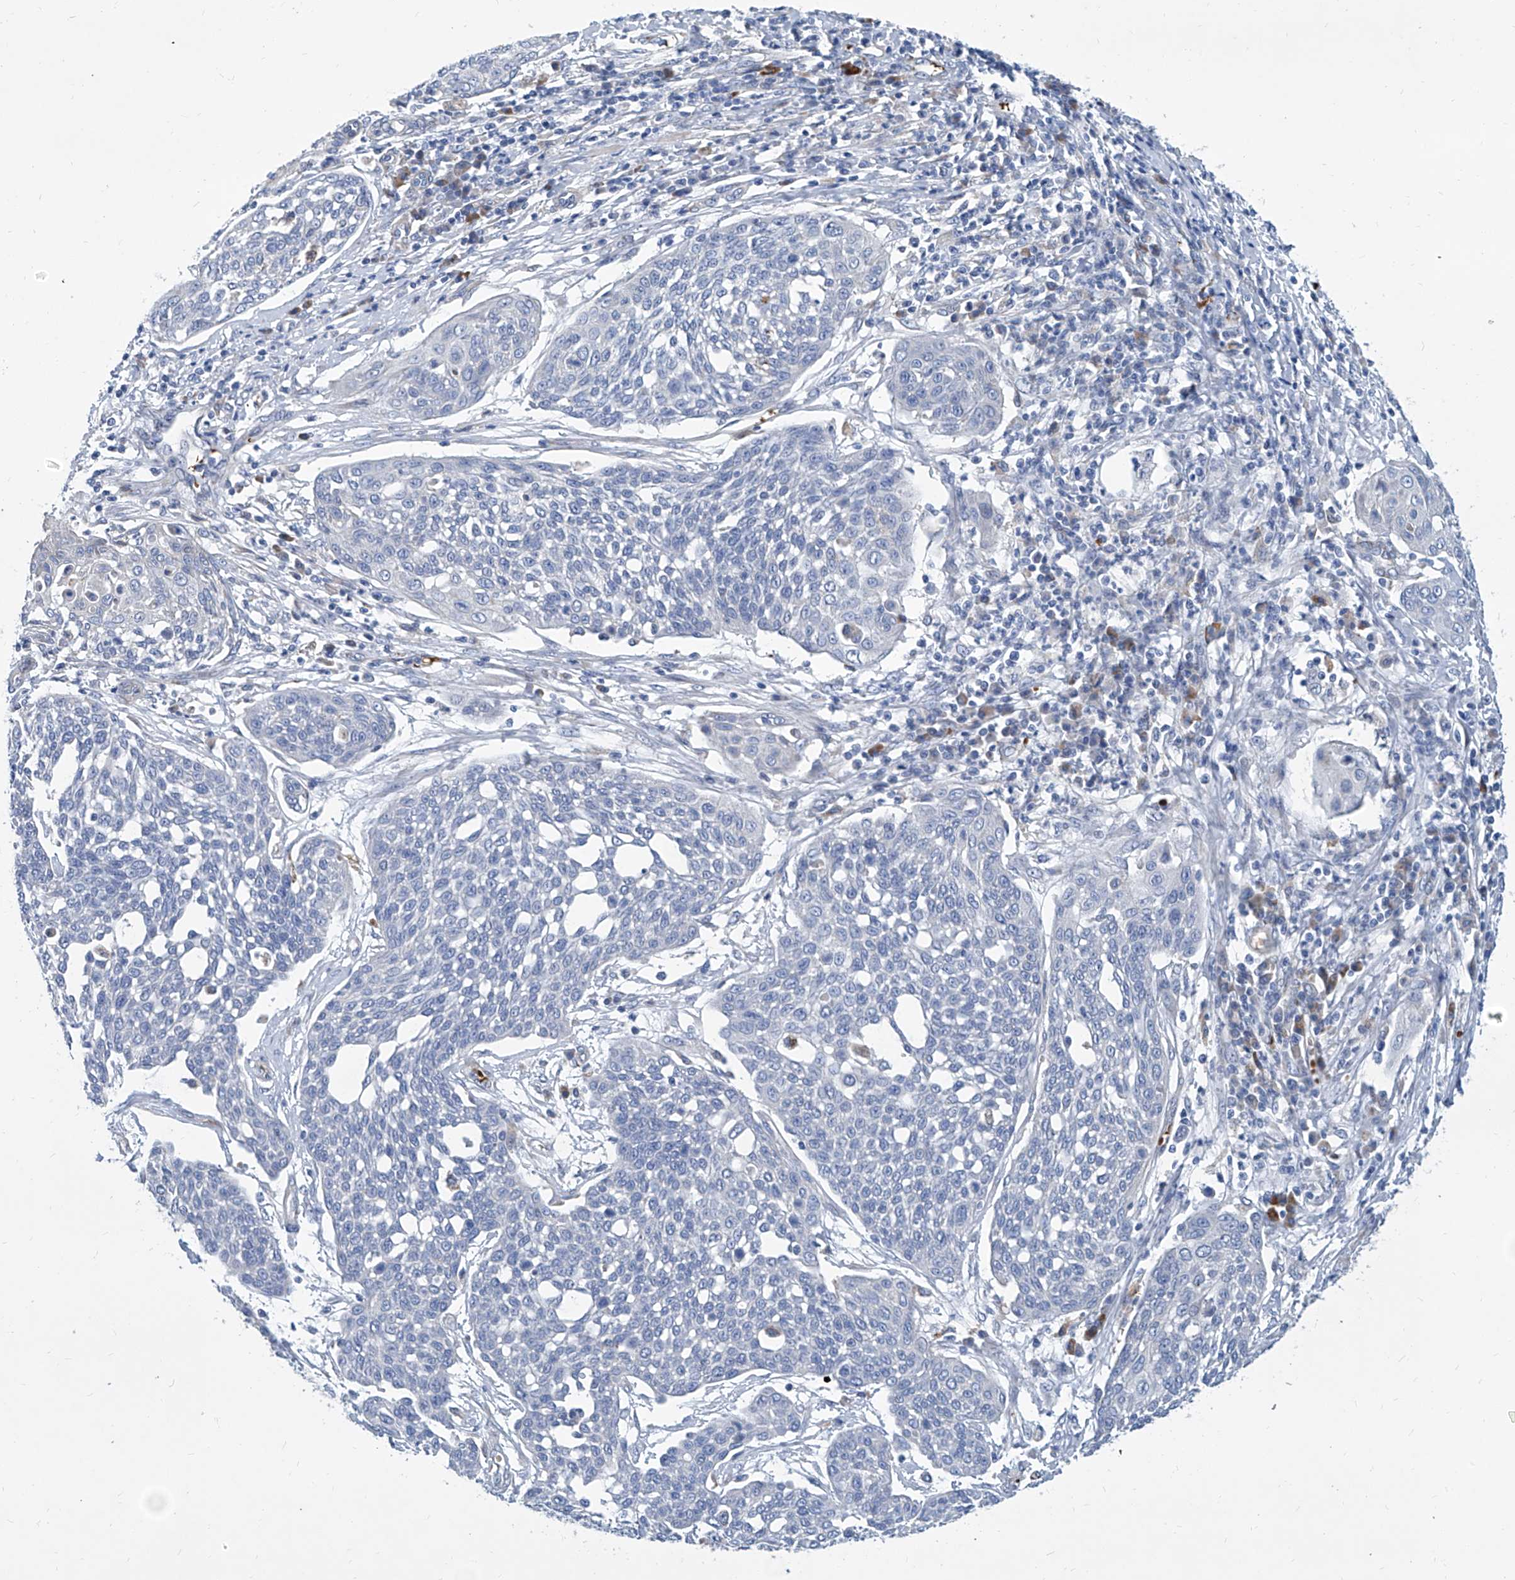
{"staining": {"intensity": "negative", "quantity": "none", "location": "none"}, "tissue": "cervical cancer", "cell_type": "Tumor cells", "image_type": "cancer", "snomed": [{"axis": "morphology", "description": "Squamous cell carcinoma, NOS"}, {"axis": "topography", "description": "Cervix"}], "caption": "Immunohistochemistry (IHC) image of neoplastic tissue: human squamous cell carcinoma (cervical) stained with DAB (3,3'-diaminobenzidine) displays no significant protein positivity in tumor cells.", "gene": "FPR2", "patient": {"sex": "female", "age": 34}}